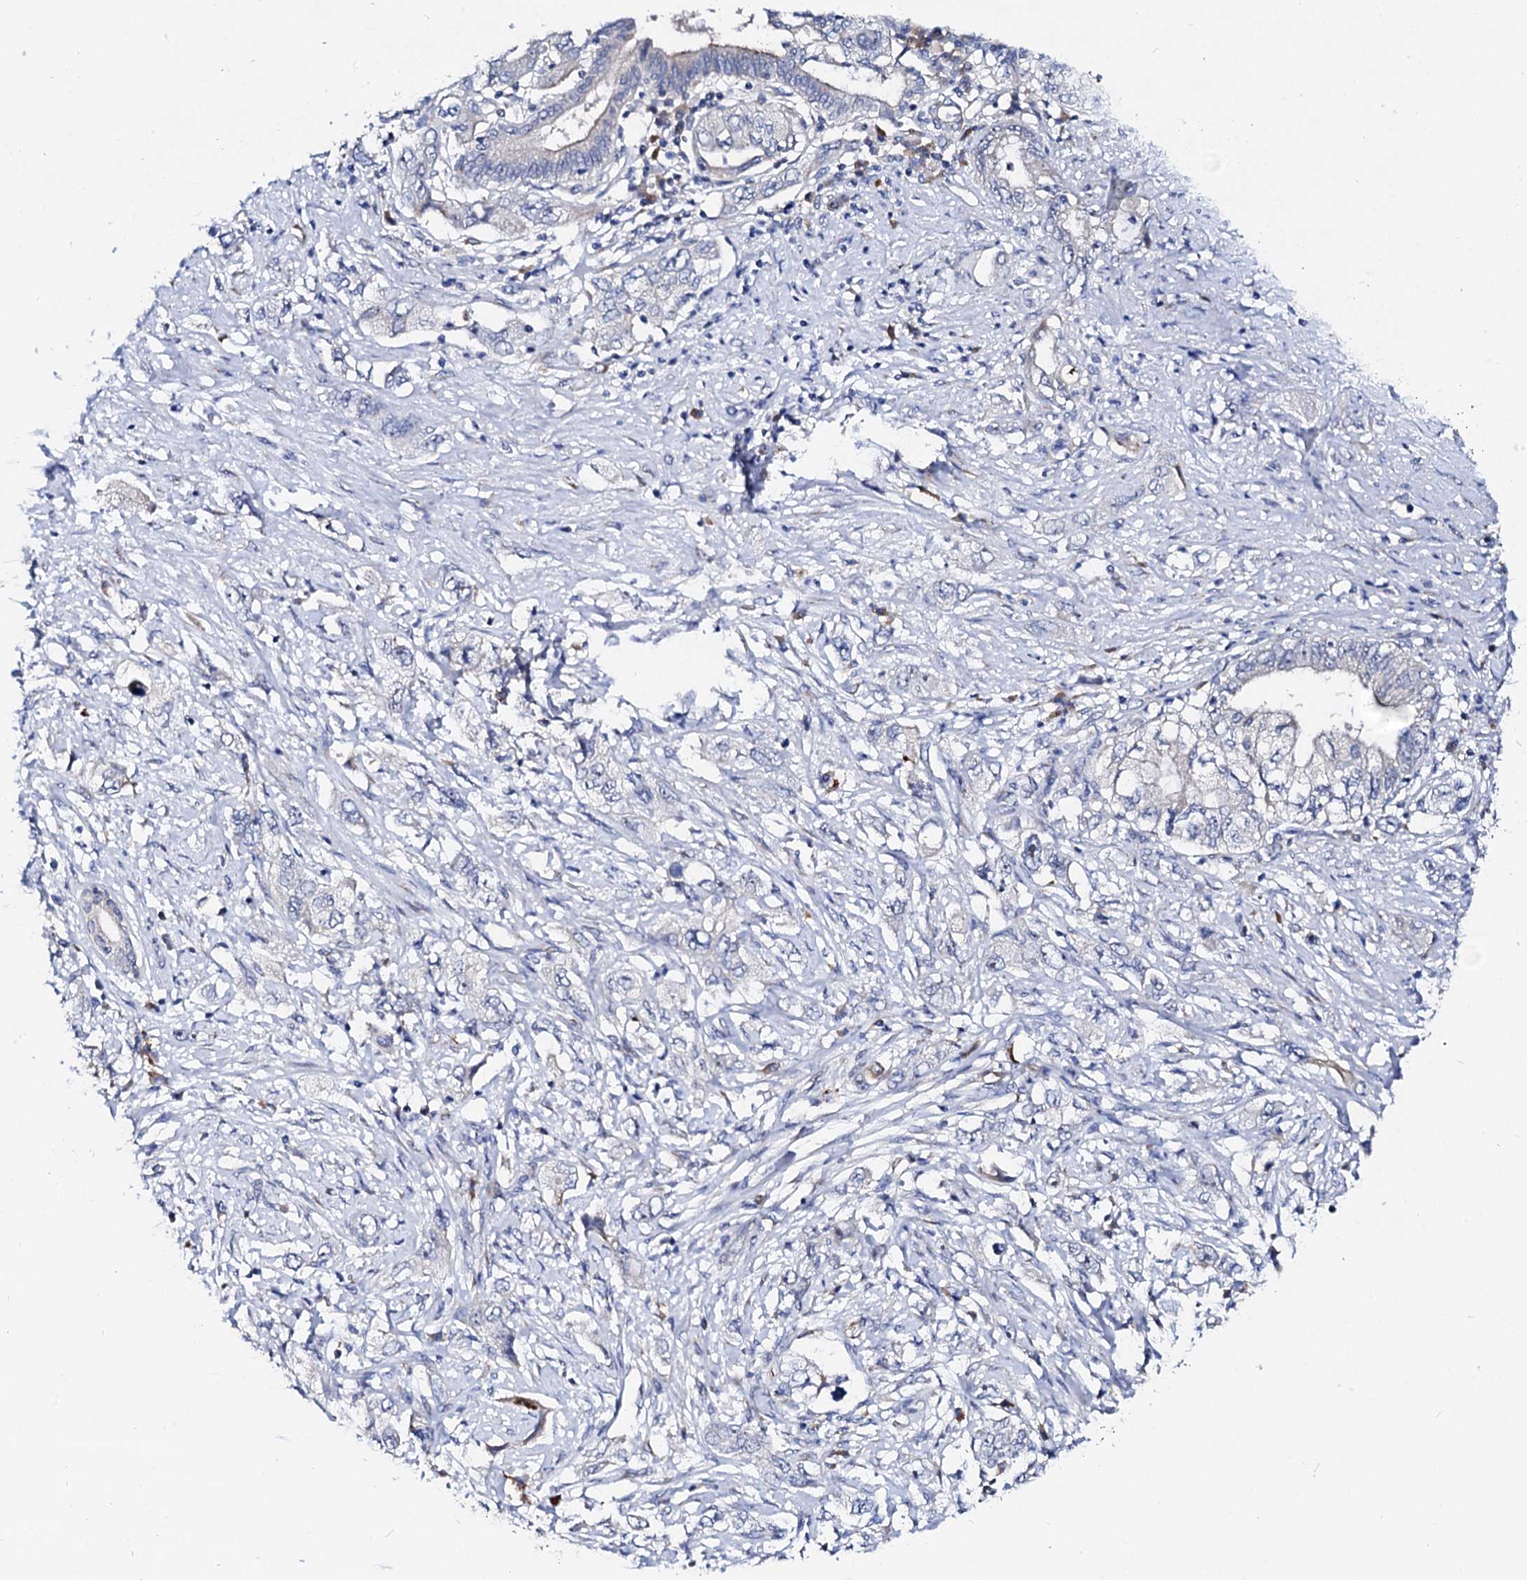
{"staining": {"intensity": "negative", "quantity": "none", "location": "none"}, "tissue": "pancreatic cancer", "cell_type": "Tumor cells", "image_type": "cancer", "snomed": [{"axis": "morphology", "description": "Adenocarcinoma, NOS"}, {"axis": "topography", "description": "Pancreas"}], "caption": "An immunohistochemistry micrograph of pancreatic cancer is shown. There is no staining in tumor cells of pancreatic cancer.", "gene": "BTBD16", "patient": {"sex": "female", "age": 73}}